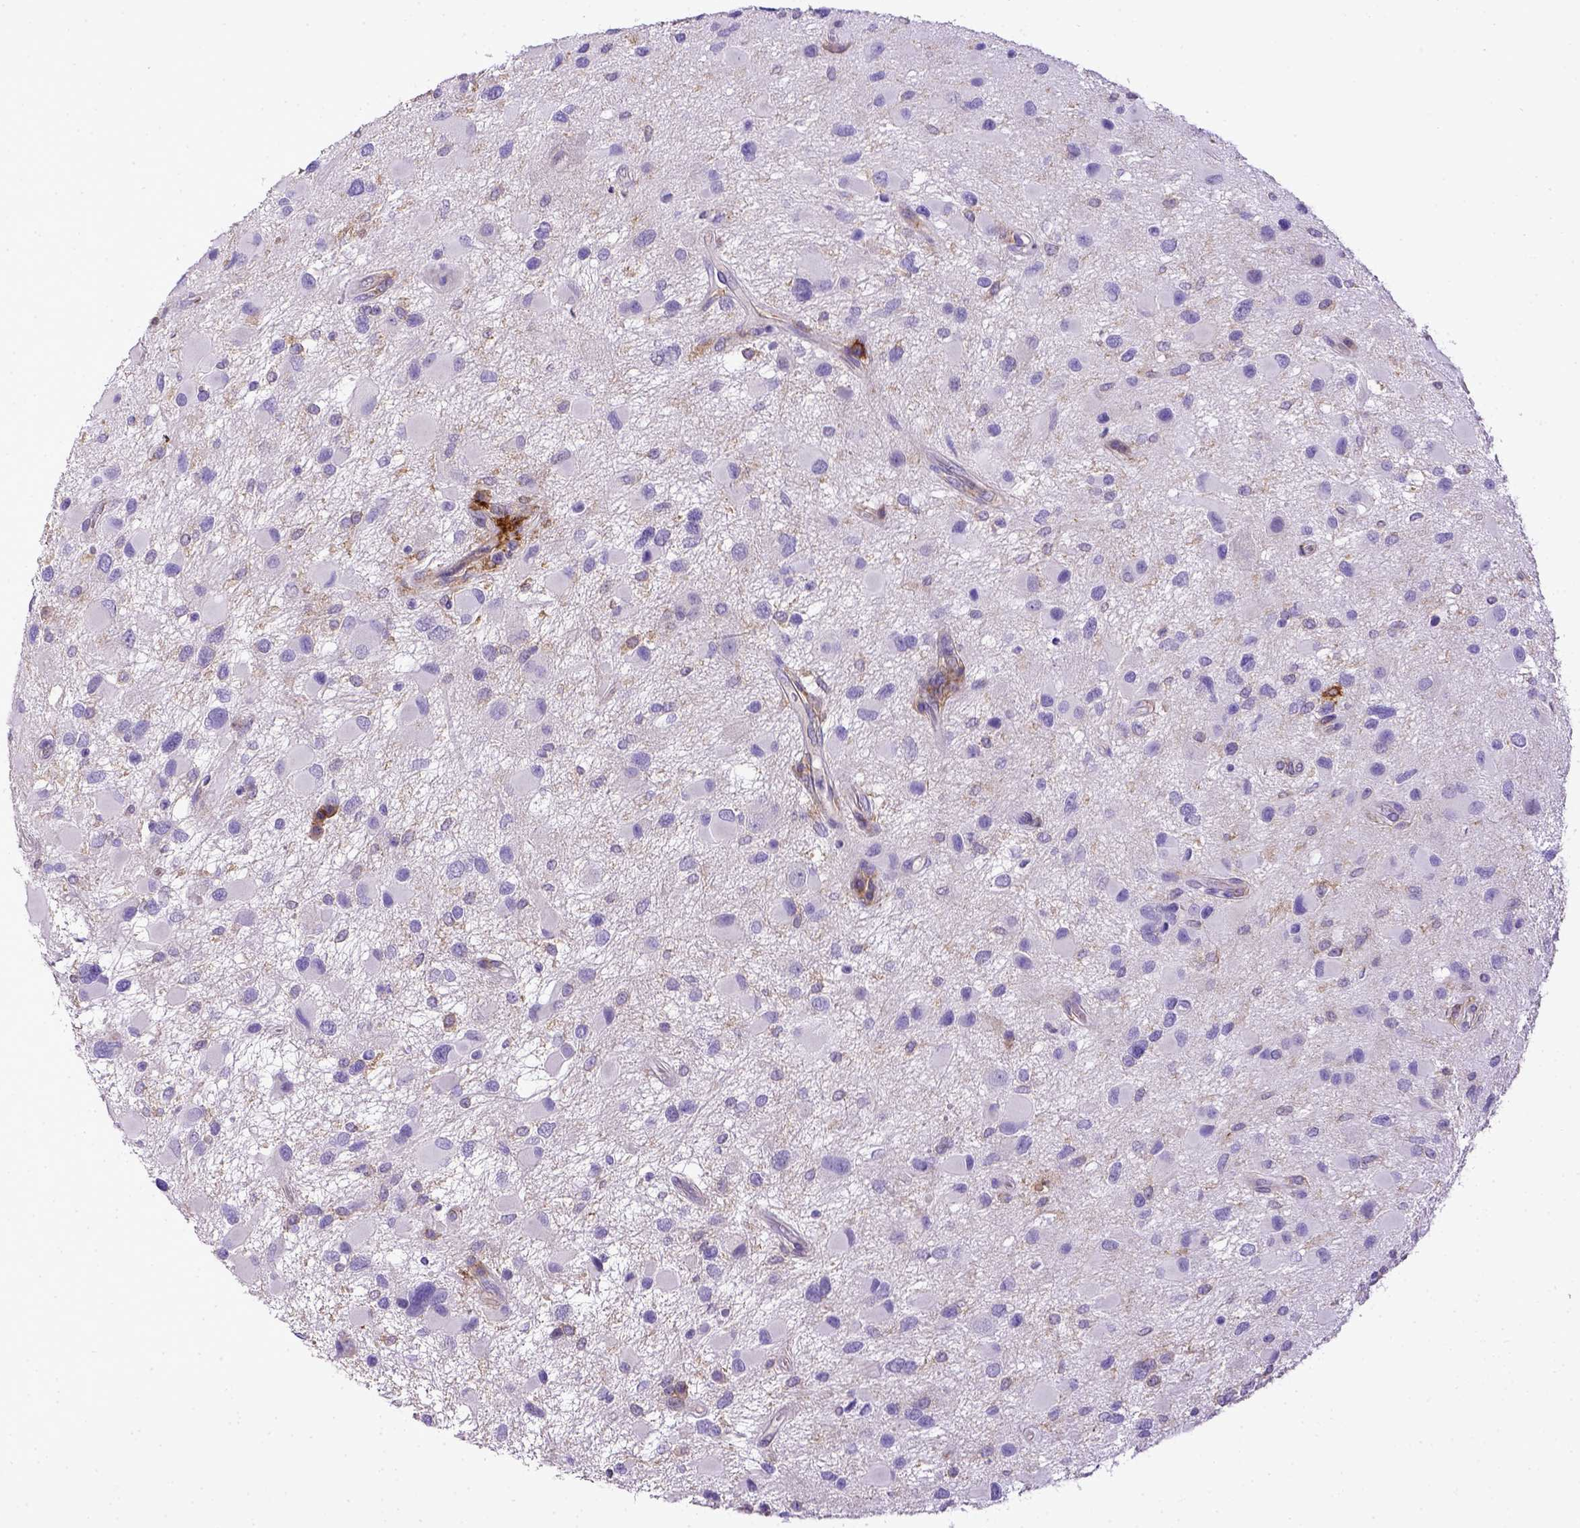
{"staining": {"intensity": "negative", "quantity": "none", "location": "none"}, "tissue": "glioma", "cell_type": "Tumor cells", "image_type": "cancer", "snomed": [{"axis": "morphology", "description": "Glioma, malignant, Low grade"}, {"axis": "topography", "description": "Brain"}], "caption": "Image shows no significant protein expression in tumor cells of glioma.", "gene": "CD40", "patient": {"sex": "female", "age": 32}}